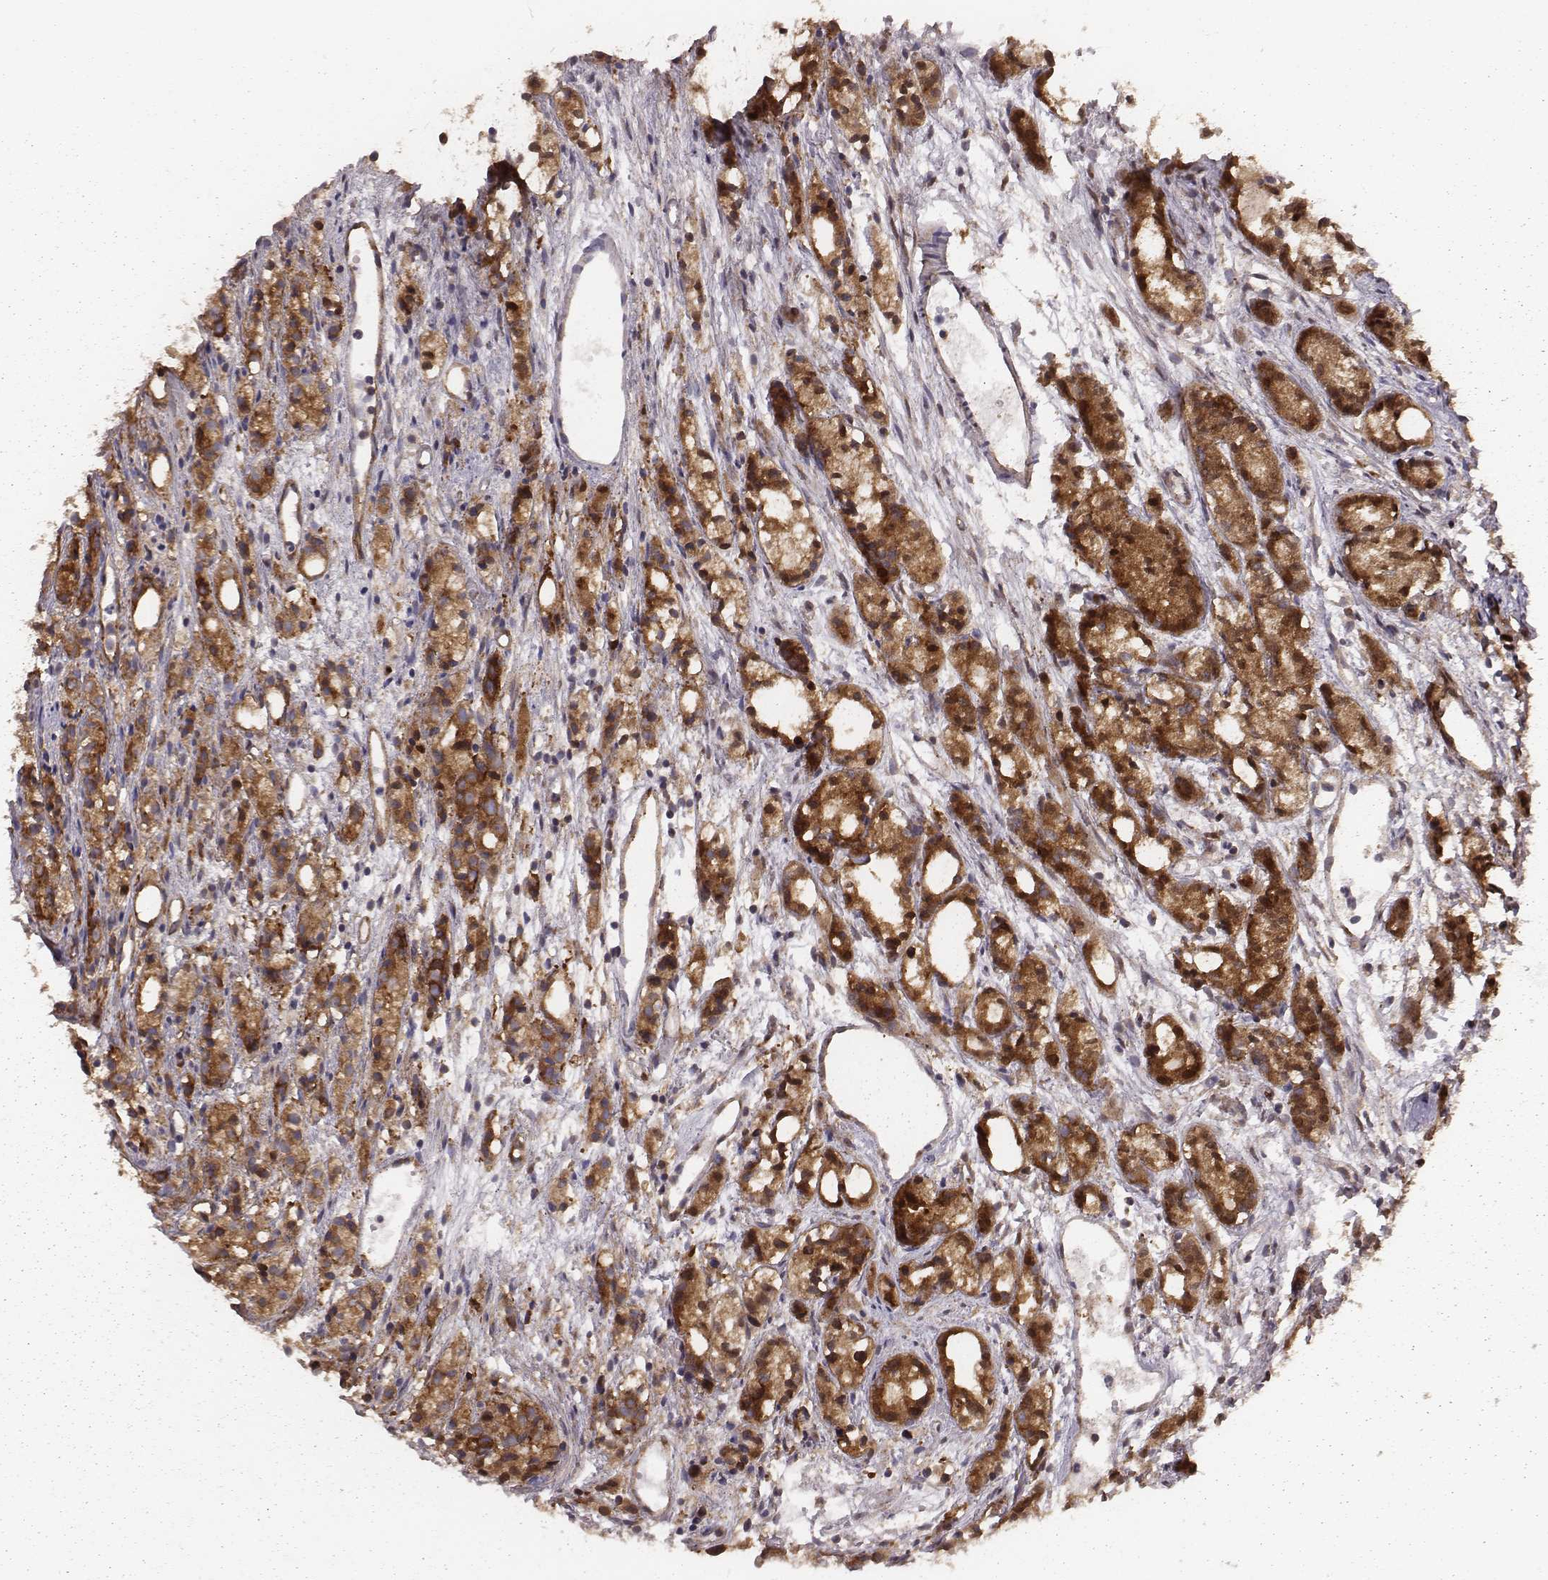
{"staining": {"intensity": "strong", "quantity": ">75%", "location": "cytoplasmic/membranous"}, "tissue": "prostate cancer", "cell_type": "Tumor cells", "image_type": "cancer", "snomed": [{"axis": "morphology", "description": "Adenocarcinoma, Medium grade"}, {"axis": "topography", "description": "Prostate"}], "caption": "A micrograph of prostate medium-grade adenocarcinoma stained for a protein displays strong cytoplasmic/membranous brown staining in tumor cells. (IHC, brightfield microscopy, high magnification).", "gene": "TXLNA", "patient": {"sex": "male", "age": 74}}